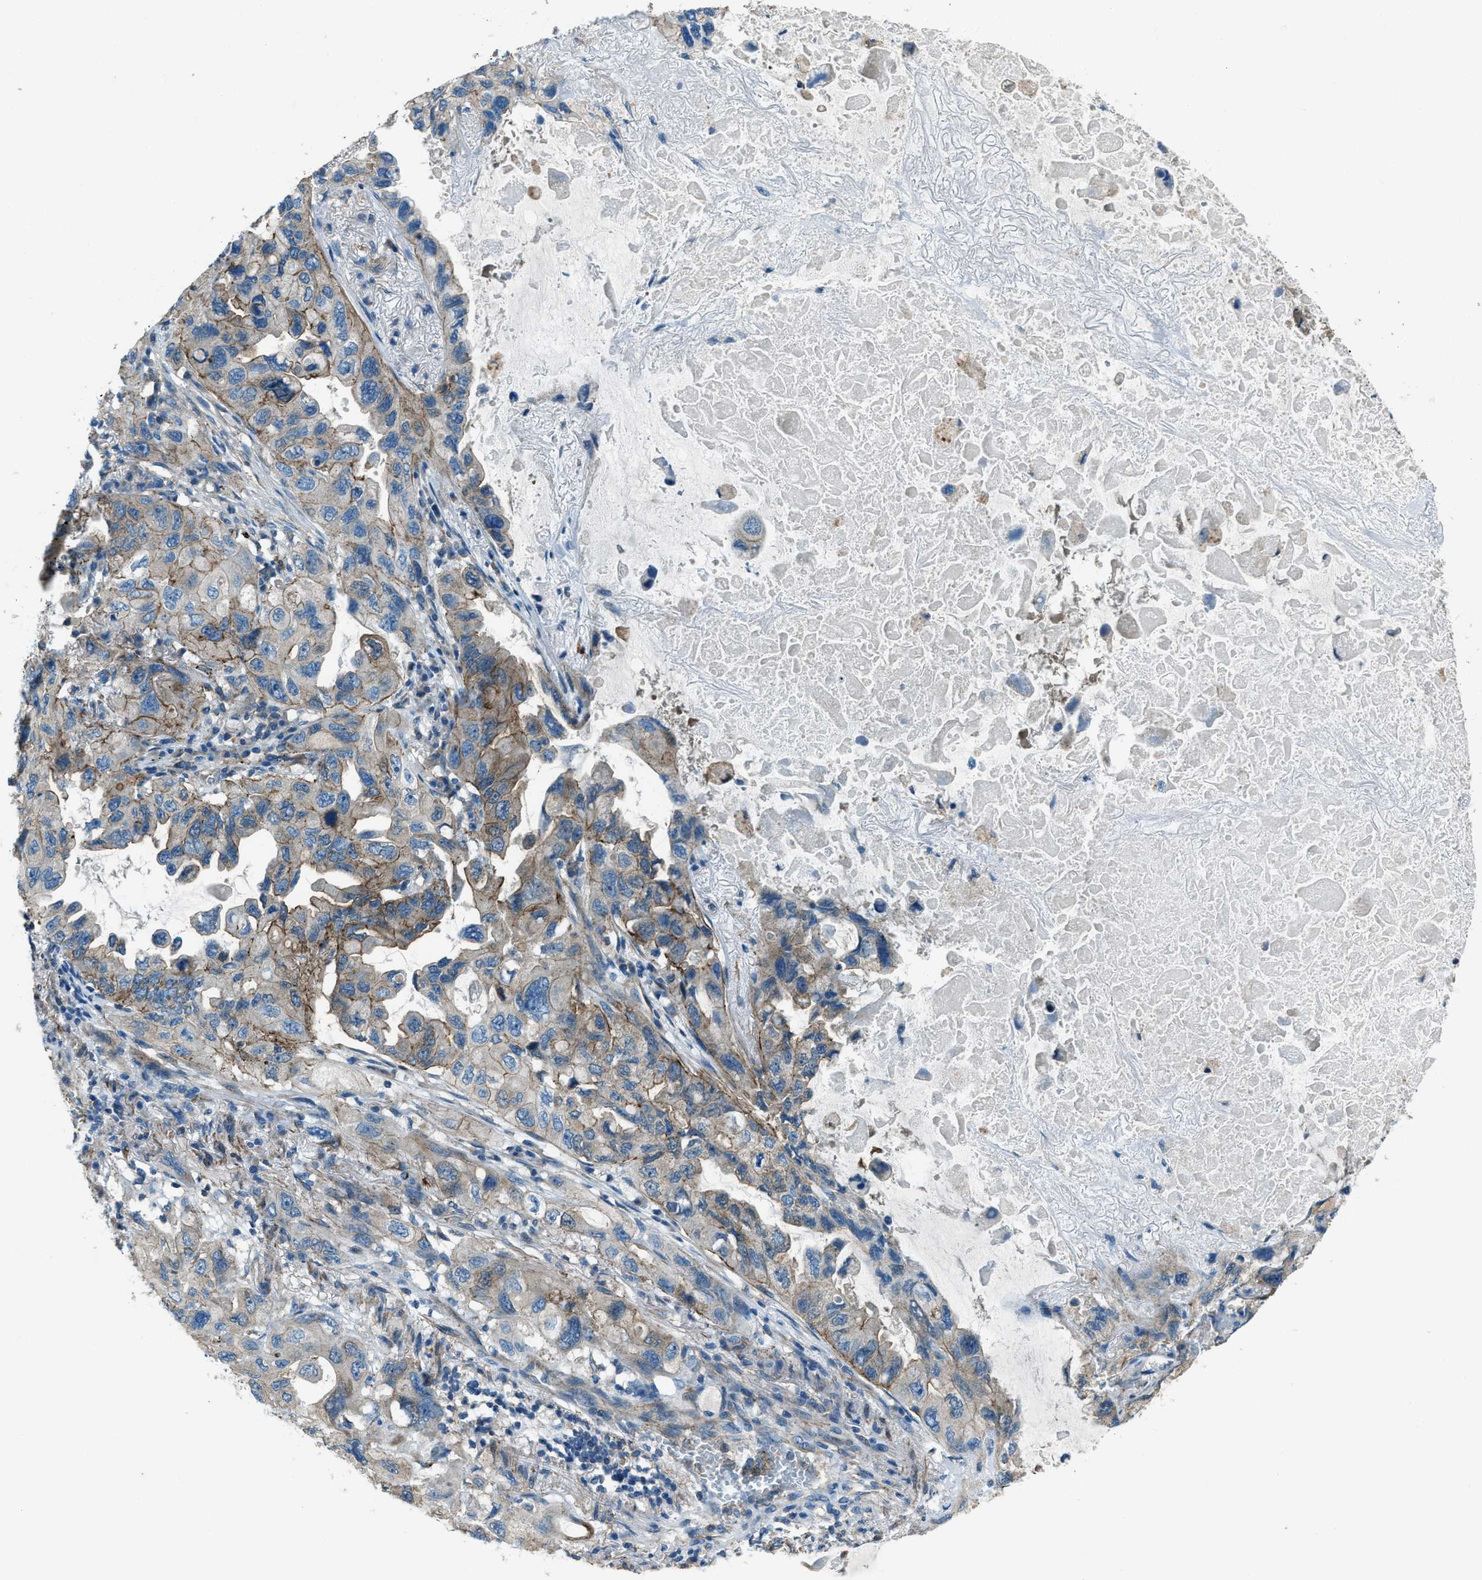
{"staining": {"intensity": "moderate", "quantity": "25%-75%", "location": "cytoplasmic/membranous"}, "tissue": "lung cancer", "cell_type": "Tumor cells", "image_type": "cancer", "snomed": [{"axis": "morphology", "description": "Squamous cell carcinoma, NOS"}, {"axis": "topography", "description": "Lung"}], "caption": "A high-resolution image shows IHC staining of lung cancer, which shows moderate cytoplasmic/membranous expression in approximately 25%-75% of tumor cells.", "gene": "SVIL", "patient": {"sex": "female", "age": 73}}